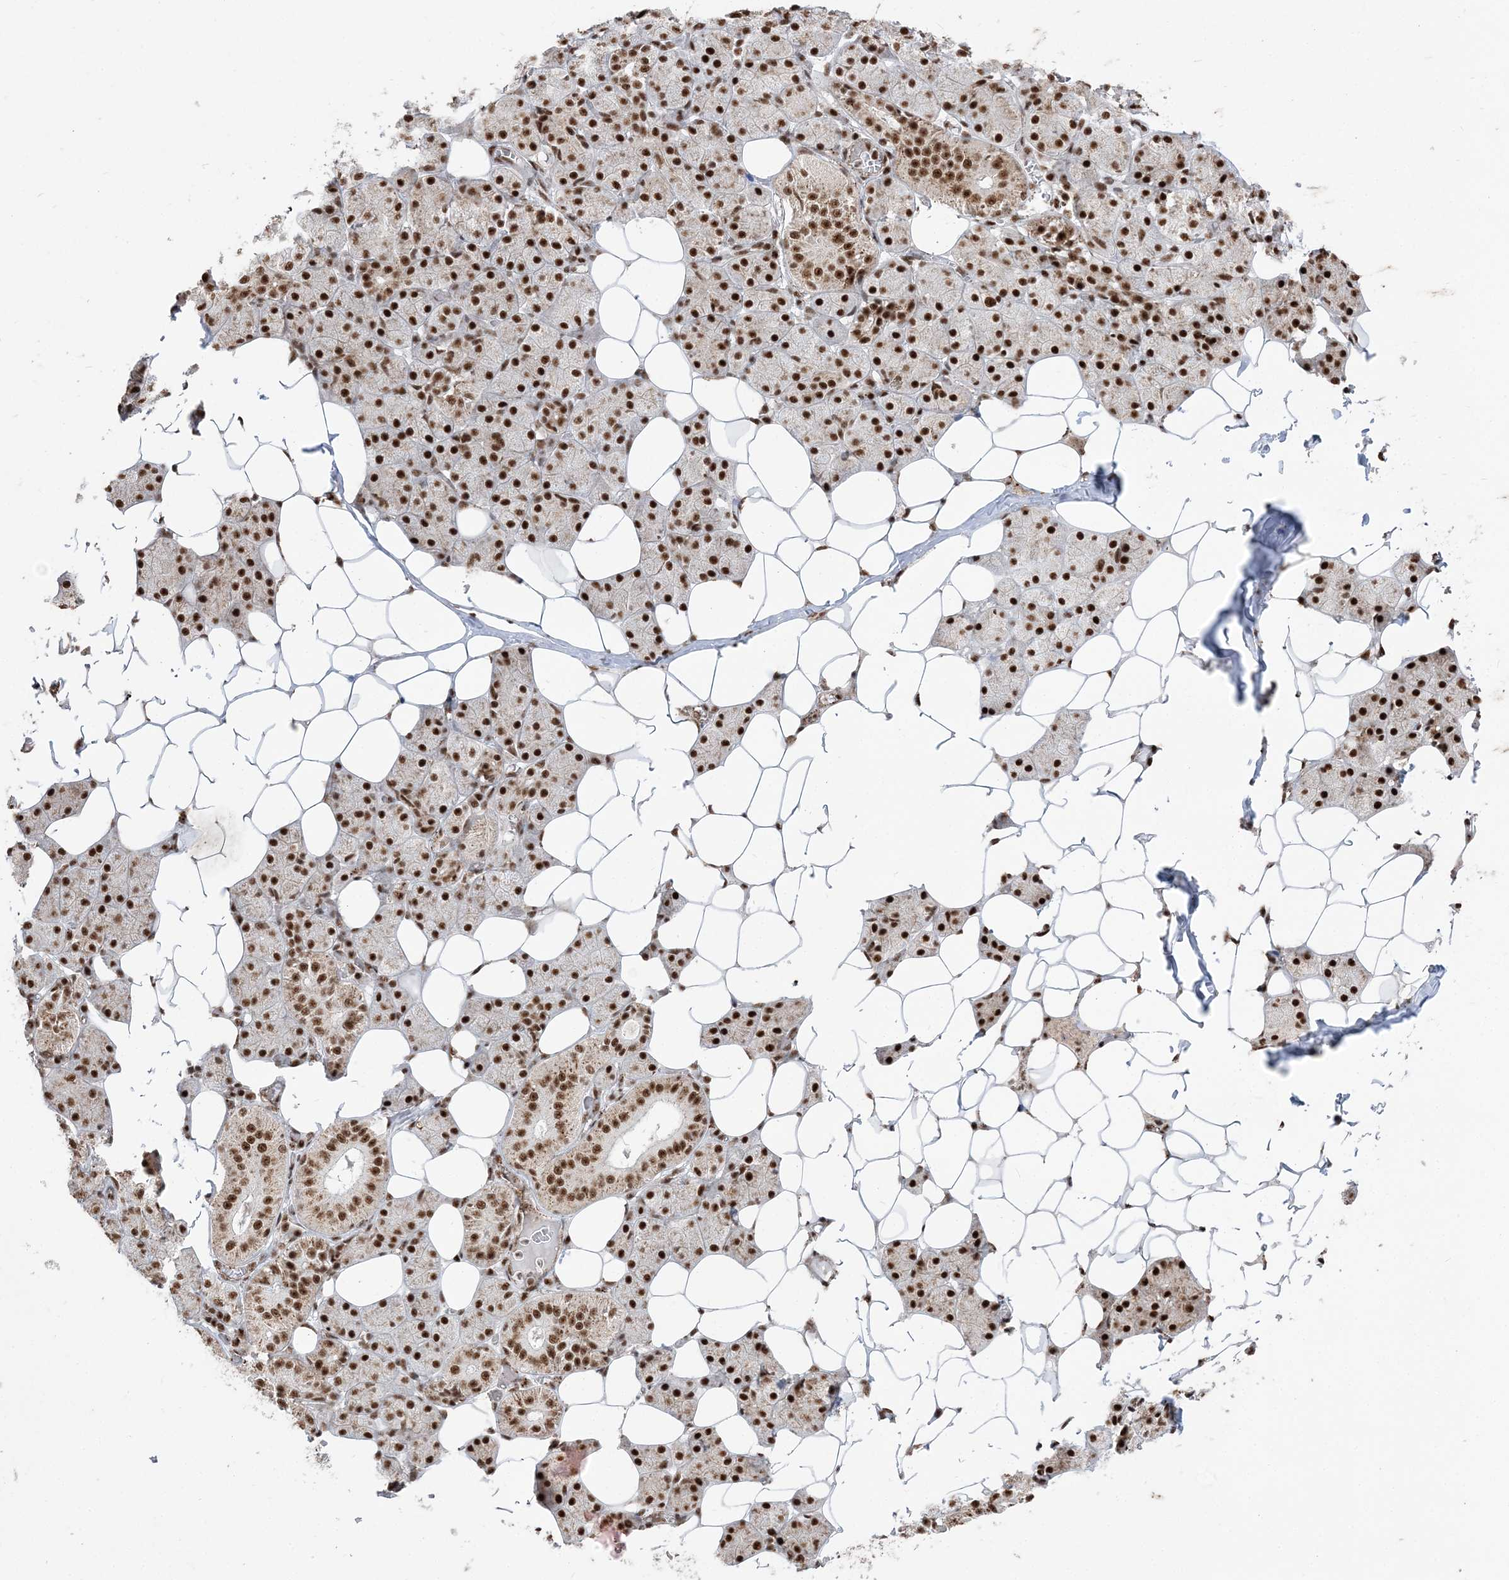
{"staining": {"intensity": "strong", "quantity": ">75%", "location": "nuclear"}, "tissue": "salivary gland", "cell_type": "Glandular cells", "image_type": "normal", "snomed": [{"axis": "morphology", "description": "Normal tissue, NOS"}, {"axis": "topography", "description": "Salivary gland"}], "caption": "Salivary gland stained for a protein (brown) displays strong nuclear positive staining in approximately >75% of glandular cells.", "gene": "RBM17", "patient": {"sex": "female", "age": 33}}